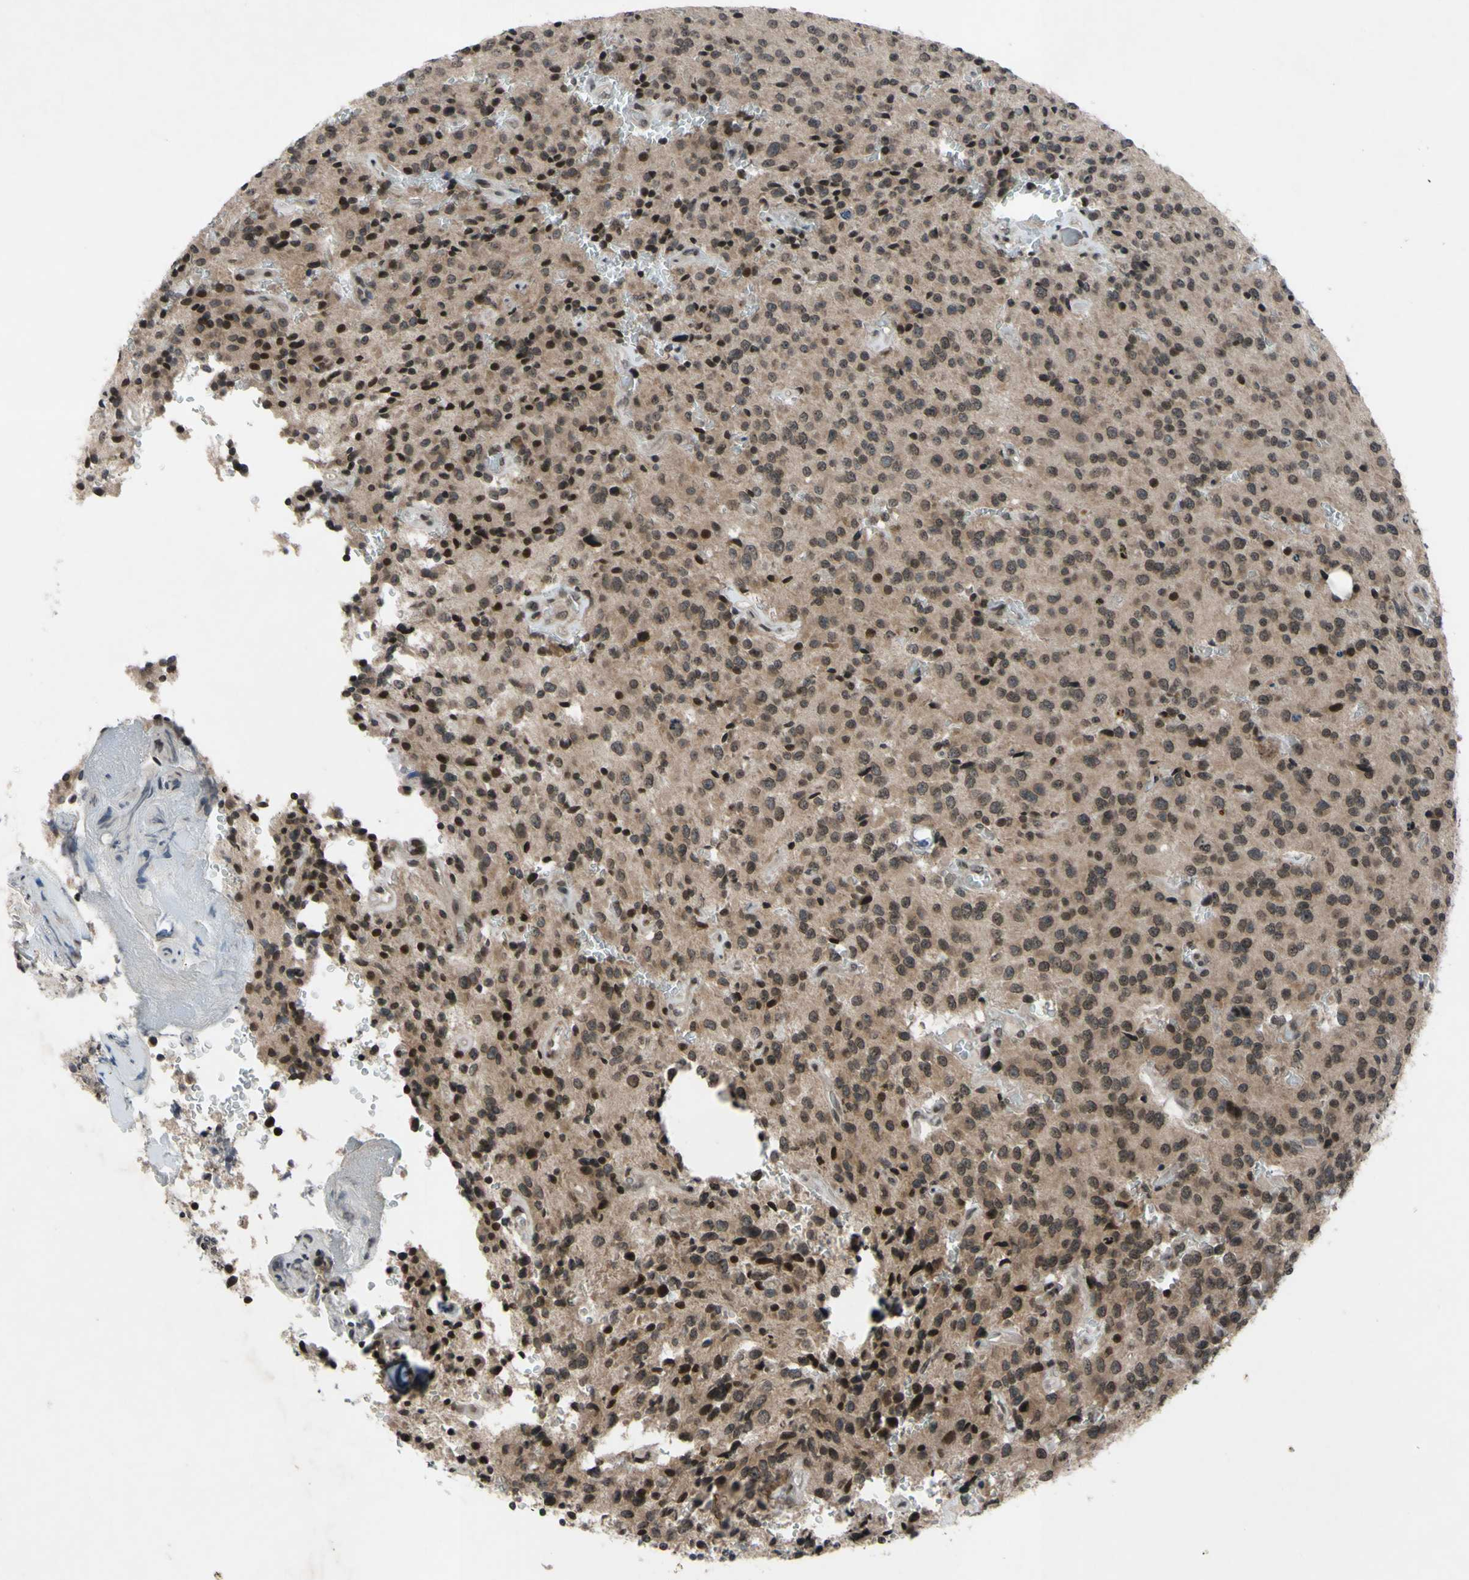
{"staining": {"intensity": "strong", "quantity": "<25%", "location": "nuclear"}, "tissue": "glioma", "cell_type": "Tumor cells", "image_type": "cancer", "snomed": [{"axis": "morphology", "description": "Glioma, malignant, Low grade"}, {"axis": "topography", "description": "Brain"}], "caption": "Tumor cells reveal medium levels of strong nuclear expression in about <25% of cells in human glioma.", "gene": "XPO1", "patient": {"sex": "male", "age": 58}}